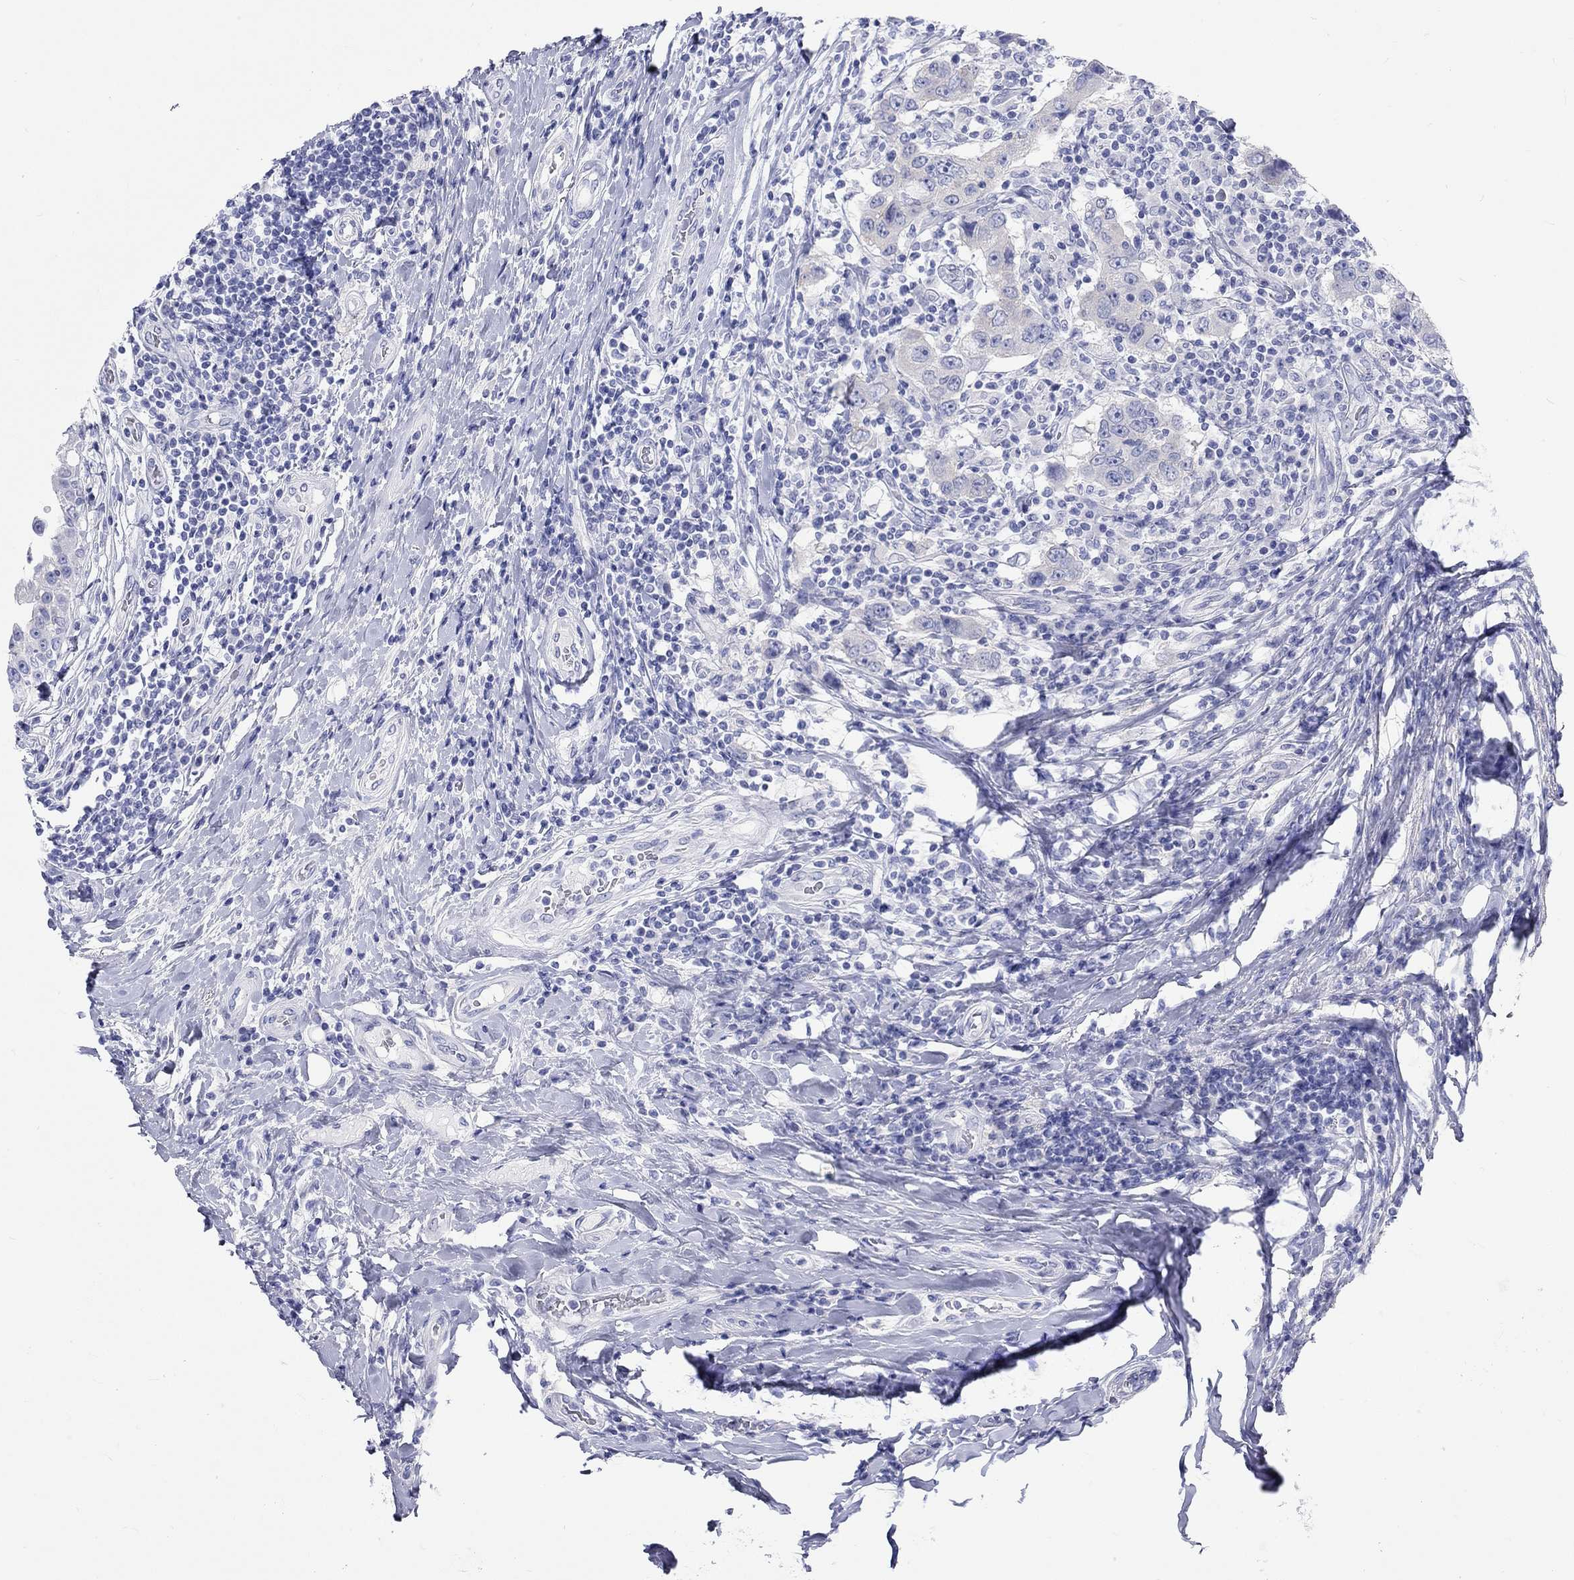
{"staining": {"intensity": "negative", "quantity": "none", "location": "none"}, "tissue": "breast cancer", "cell_type": "Tumor cells", "image_type": "cancer", "snomed": [{"axis": "morphology", "description": "Duct carcinoma"}, {"axis": "topography", "description": "Breast"}], "caption": "Immunohistochemical staining of breast cancer shows no significant expression in tumor cells.", "gene": "SPATA9", "patient": {"sex": "female", "age": 27}}